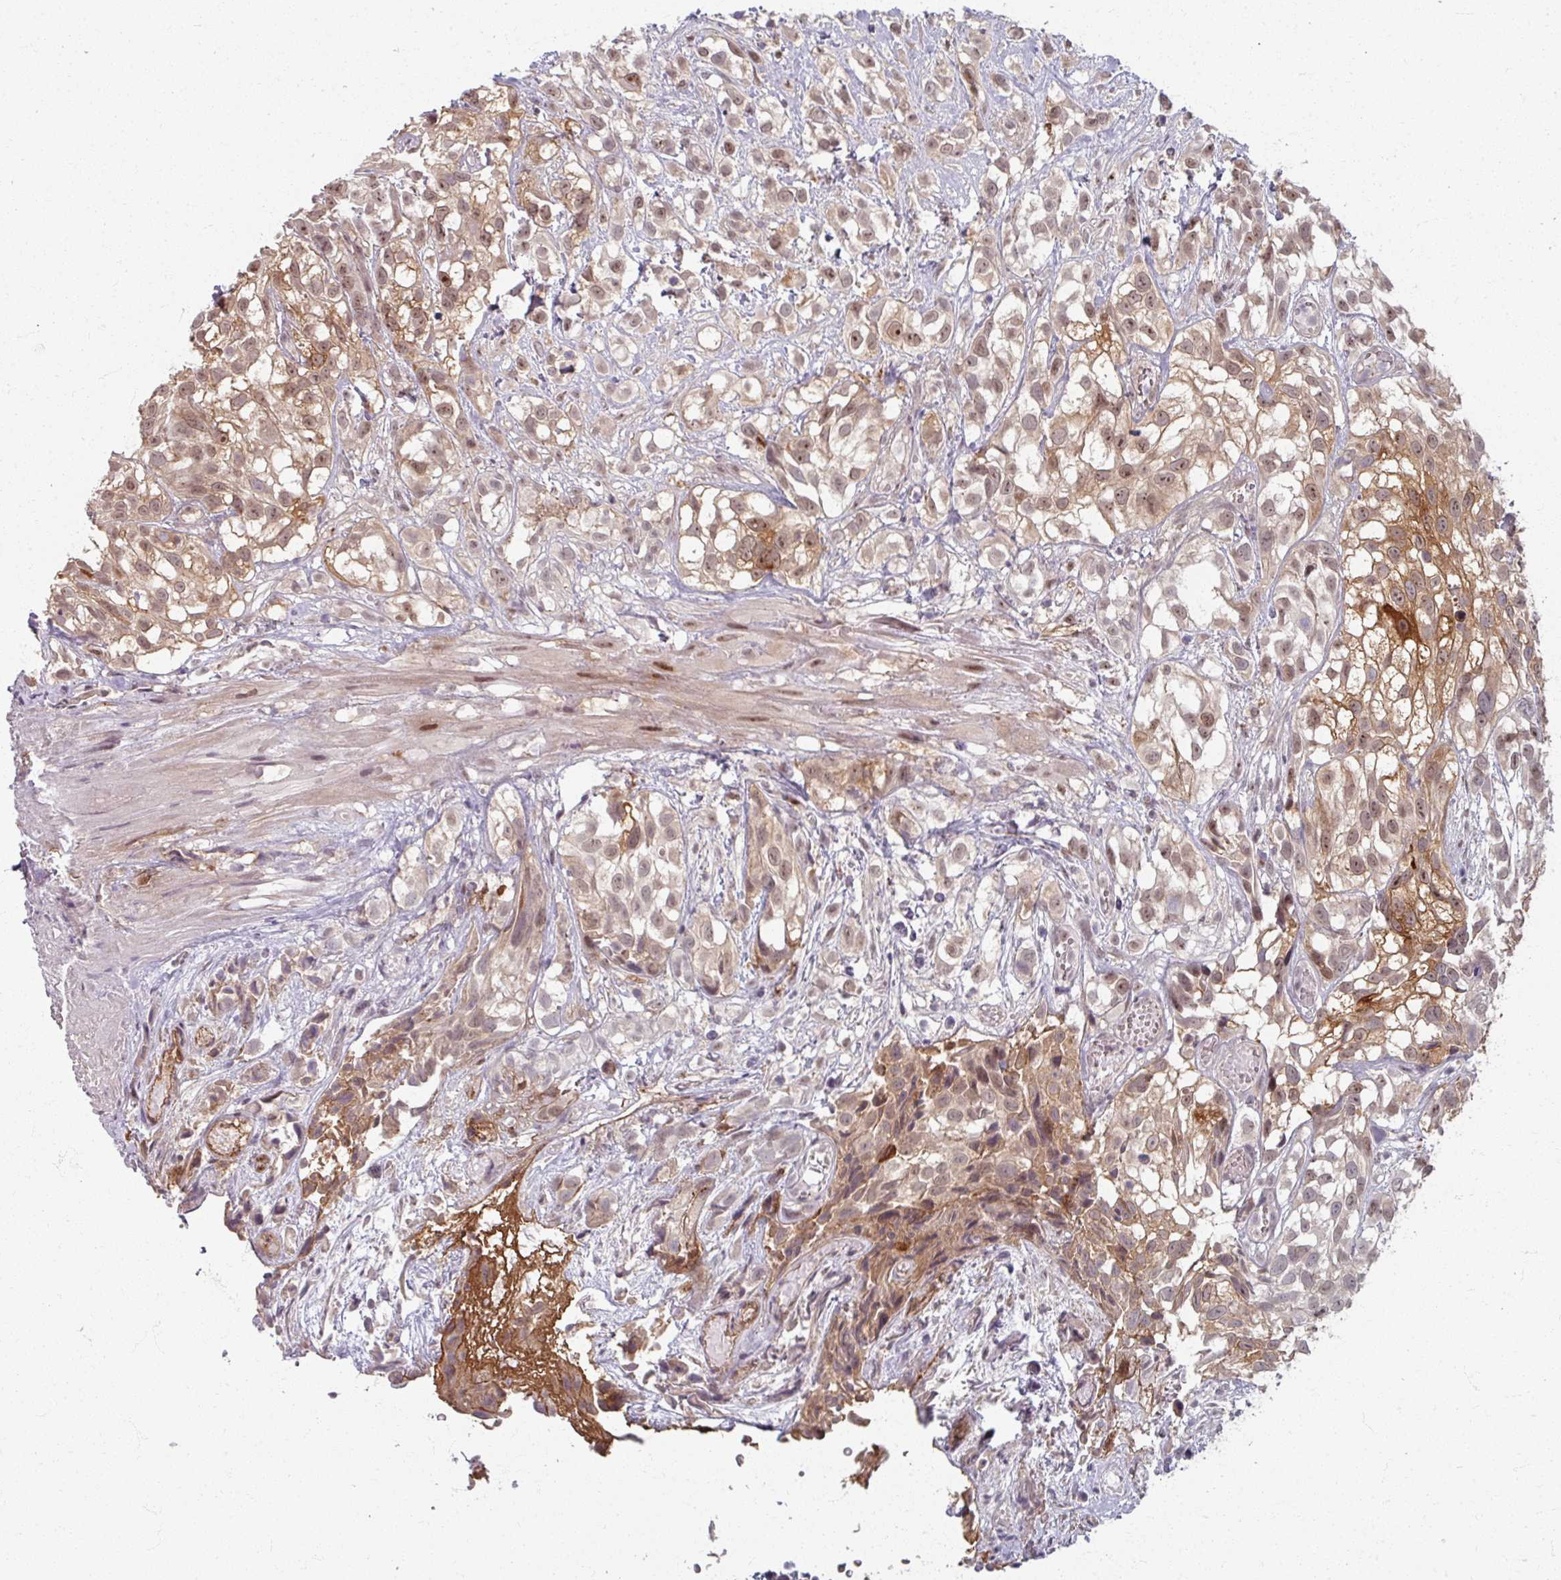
{"staining": {"intensity": "moderate", "quantity": ">75%", "location": "cytoplasmic/membranous,nuclear"}, "tissue": "urothelial cancer", "cell_type": "Tumor cells", "image_type": "cancer", "snomed": [{"axis": "morphology", "description": "Urothelial carcinoma, High grade"}, {"axis": "topography", "description": "Urinary bladder"}], "caption": "Immunohistochemical staining of human urothelial cancer exhibits medium levels of moderate cytoplasmic/membranous and nuclear protein expression in about >75% of tumor cells. (Brightfield microscopy of DAB IHC at high magnification).", "gene": "KLC3", "patient": {"sex": "male", "age": 56}}